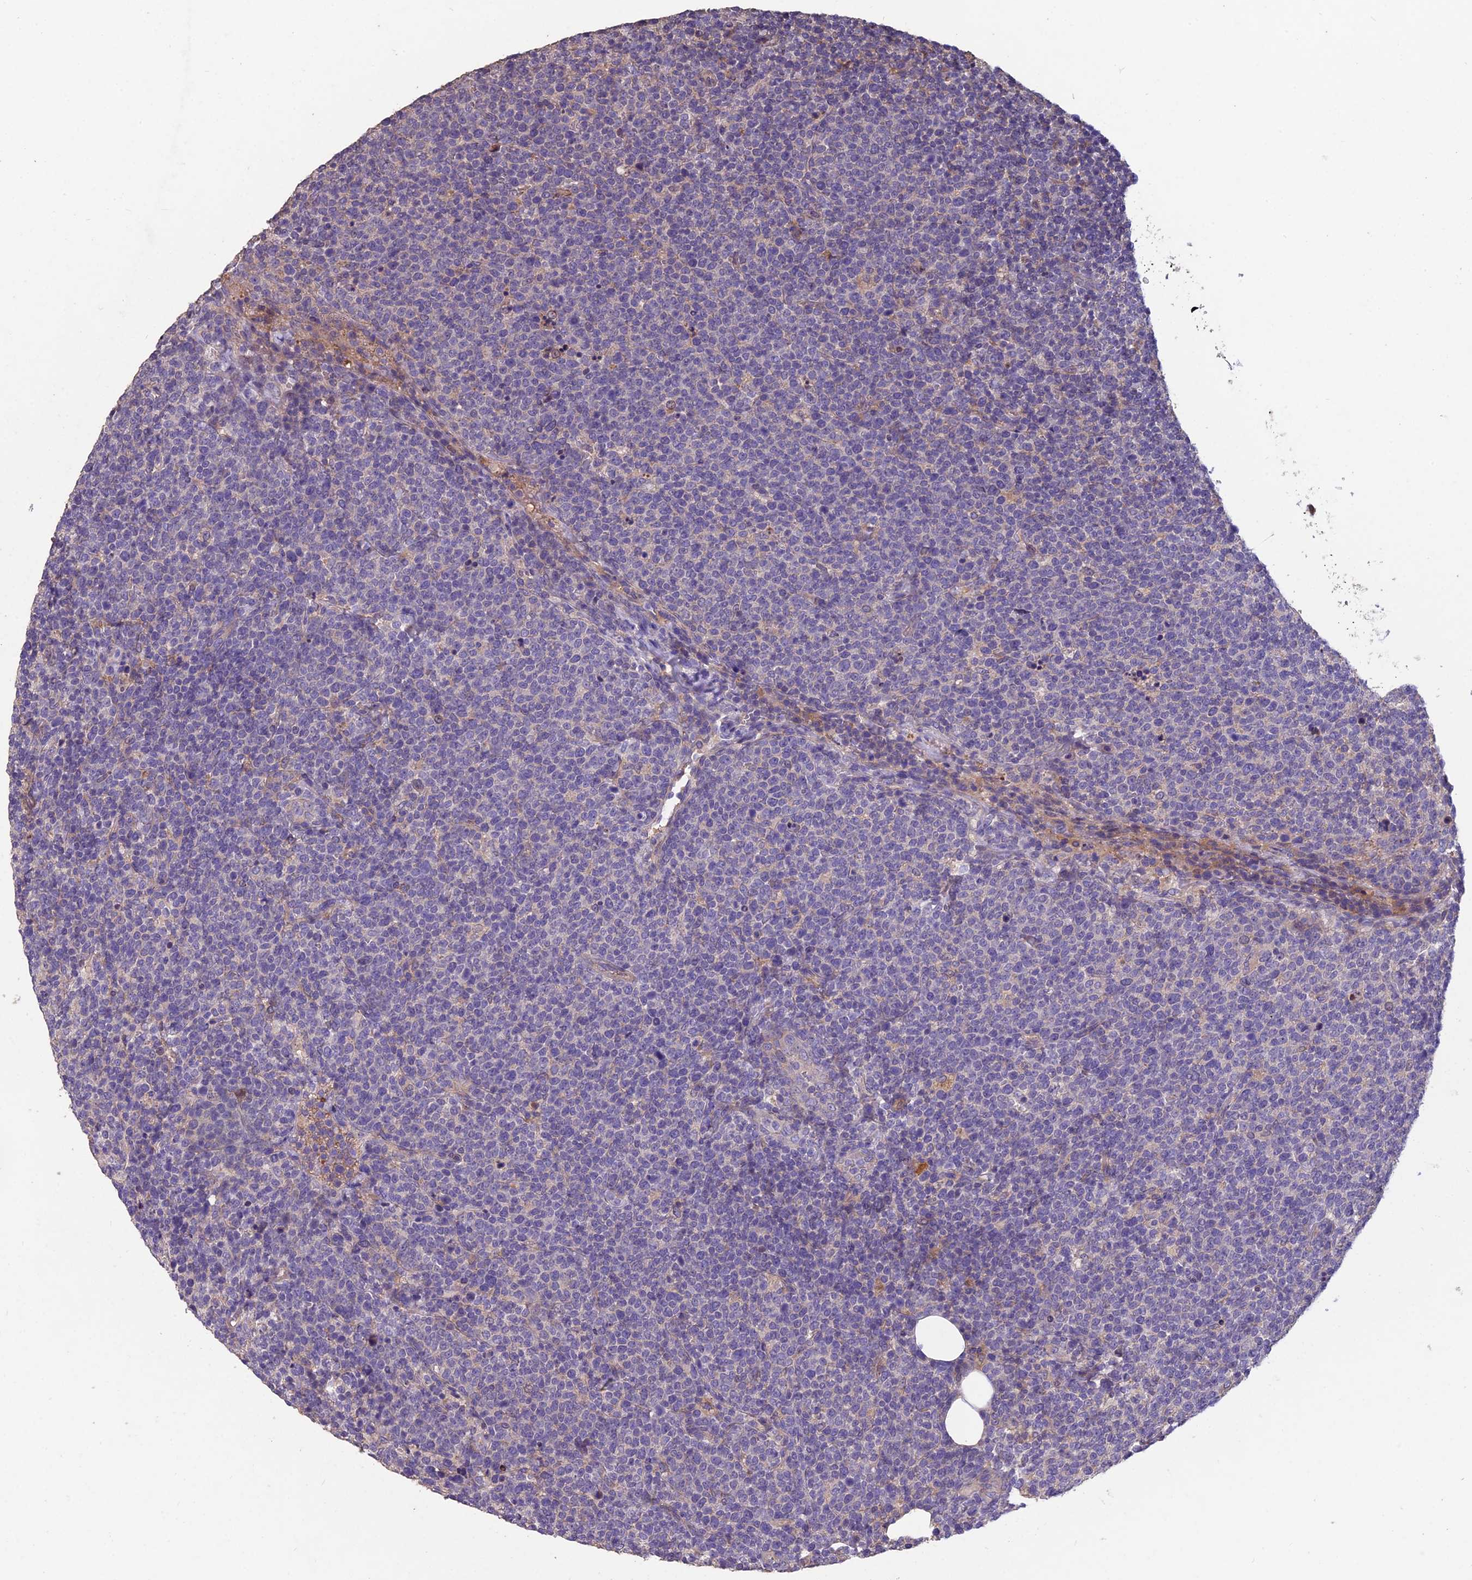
{"staining": {"intensity": "negative", "quantity": "none", "location": "none"}, "tissue": "lymphoma", "cell_type": "Tumor cells", "image_type": "cancer", "snomed": [{"axis": "morphology", "description": "Malignant lymphoma, non-Hodgkin's type, High grade"}, {"axis": "topography", "description": "Lymph node"}], "caption": "Immunohistochemistry (IHC) photomicrograph of neoplastic tissue: human lymphoma stained with DAB (3,3'-diaminobenzidine) exhibits no significant protein positivity in tumor cells.", "gene": "CEACAM16", "patient": {"sex": "male", "age": 61}}